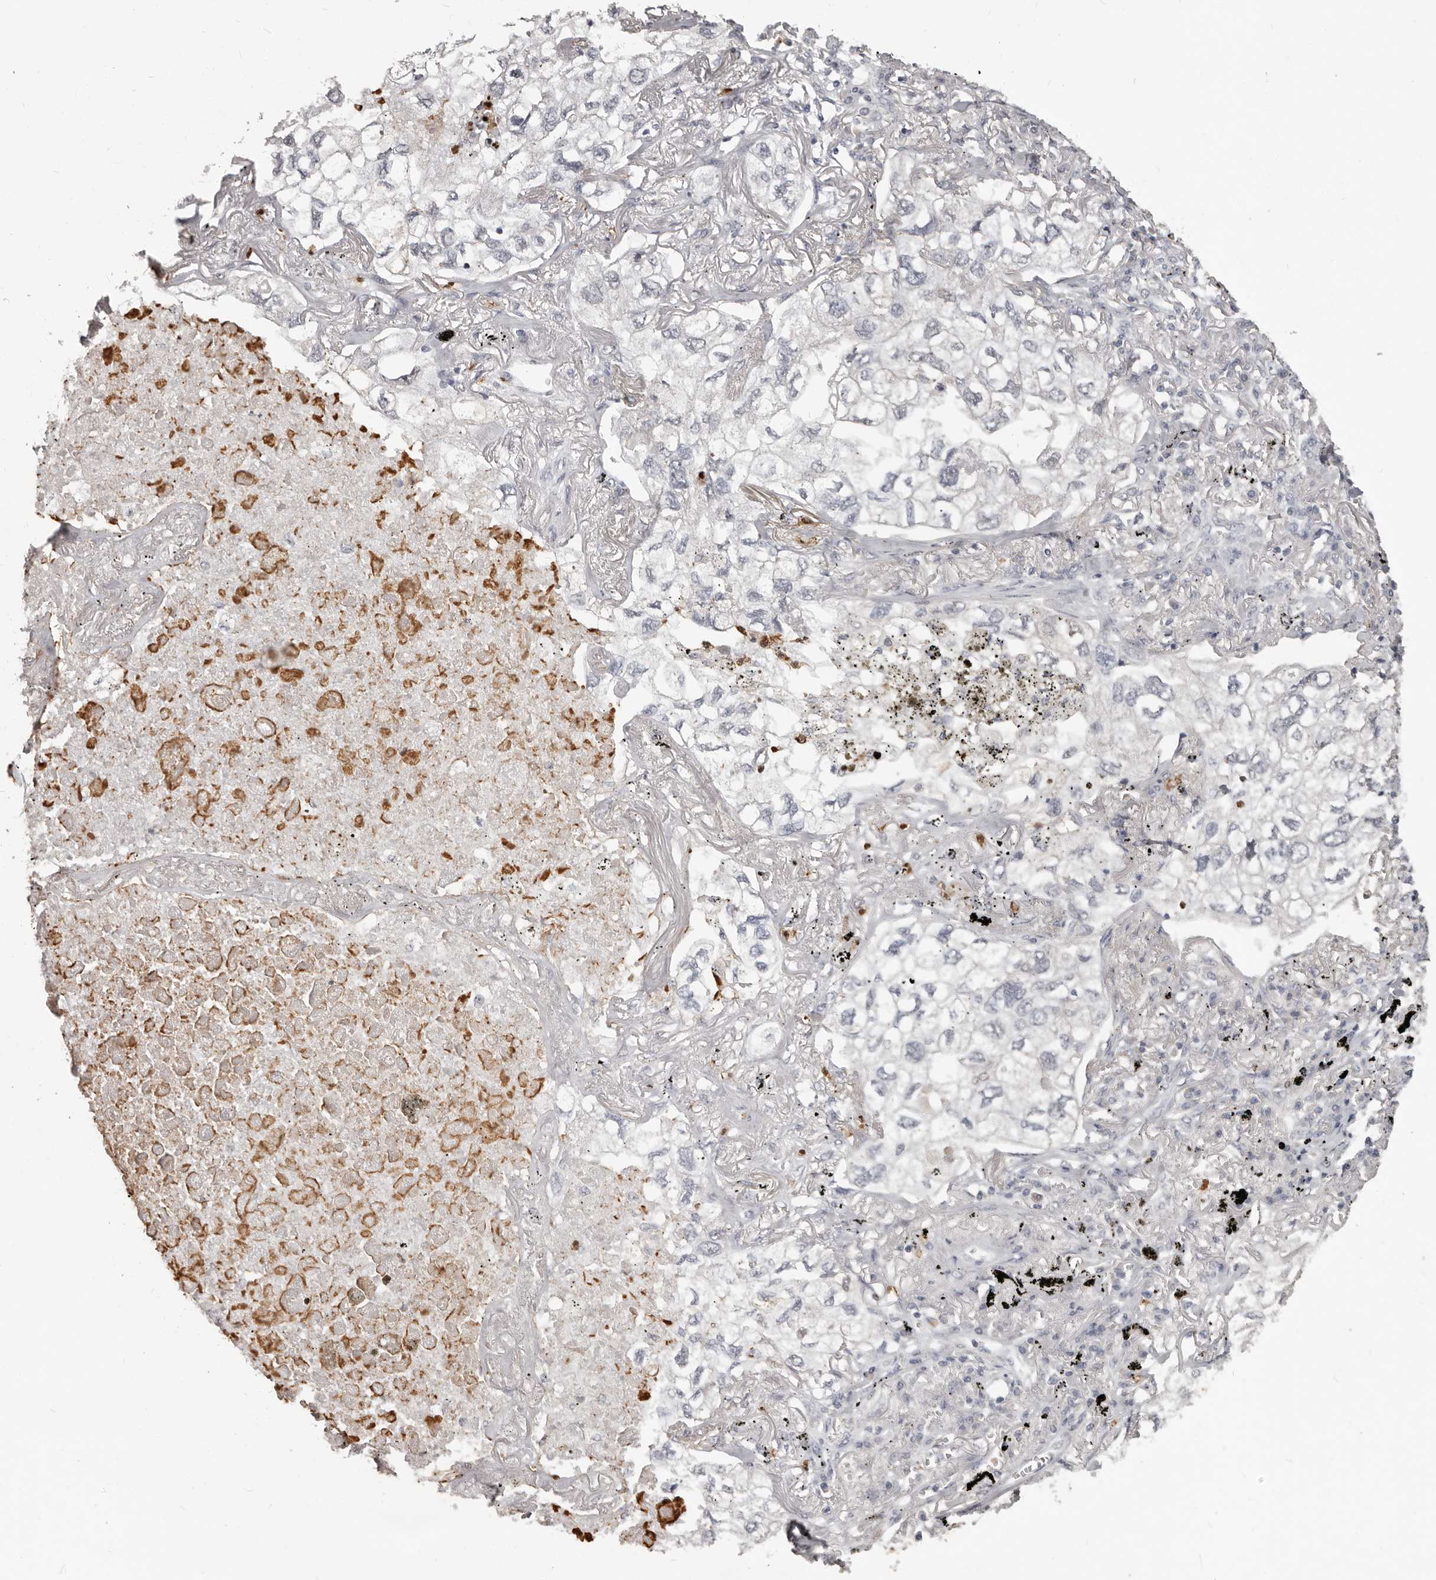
{"staining": {"intensity": "negative", "quantity": "none", "location": "none"}, "tissue": "lung cancer", "cell_type": "Tumor cells", "image_type": "cancer", "snomed": [{"axis": "morphology", "description": "Adenocarcinoma, NOS"}, {"axis": "topography", "description": "Lung"}], "caption": "An image of lung cancer (adenocarcinoma) stained for a protein demonstrates no brown staining in tumor cells.", "gene": "GPR157", "patient": {"sex": "male", "age": 65}}